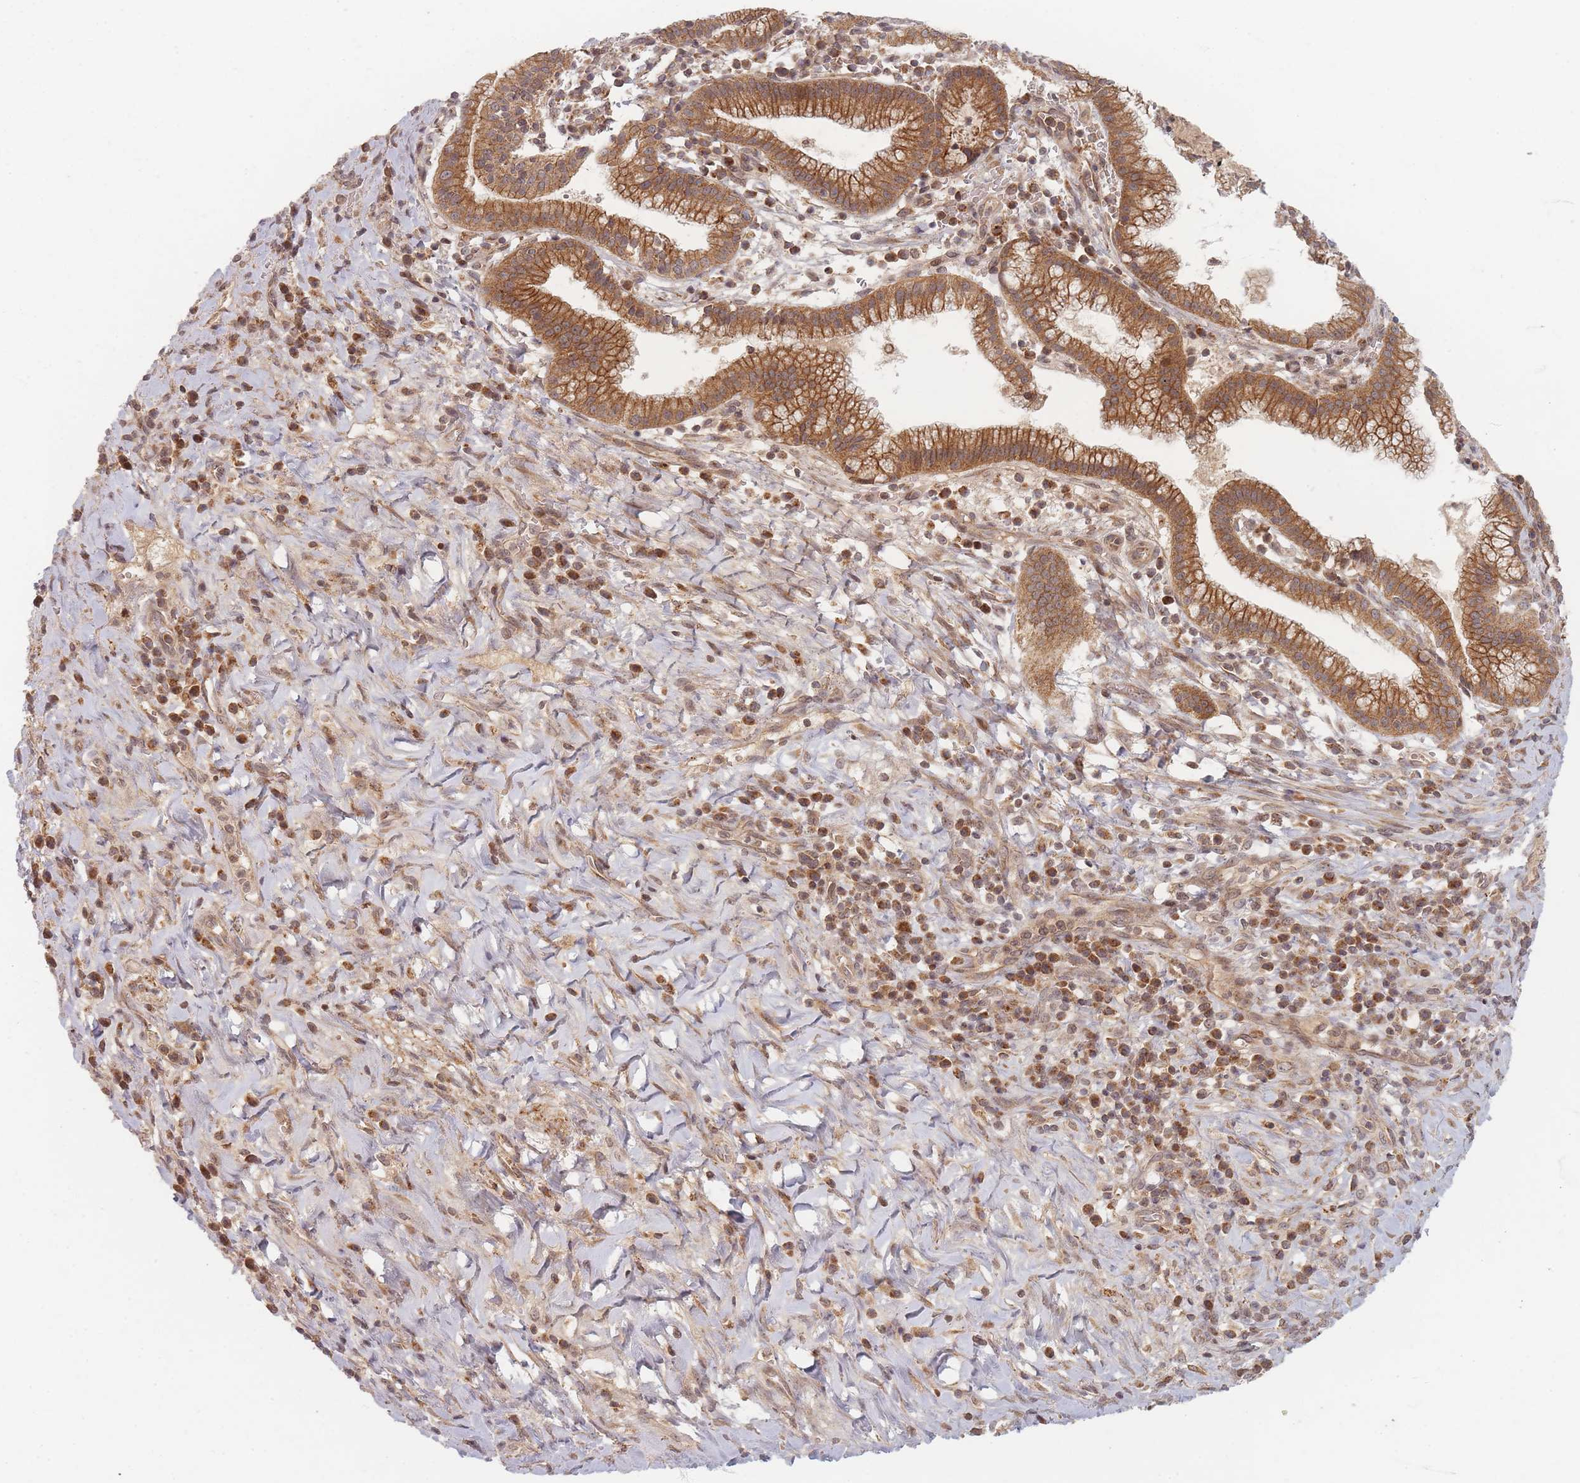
{"staining": {"intensity": "strong", "quantity": ">75%", "location": "cytoplasmic/membranous"}, "tissue": "pancreatic cancer", "cell_type": "Tumor cells", "image_type": "cancer", "snomed": [{"axis": "morphology", "description": "Adenocarcinoma, NOS"}, {"axis": "topography", "description": "Pancreas"}], "caption": "IHC histopathology image of human pancreatic cancer stained for a protein (brown), which shows high levels of strong cytoplasmic/membranous staining in about >75% of tumor cells.", "gene": "RADX", "patient": {"sex": "male", "age": 72}}